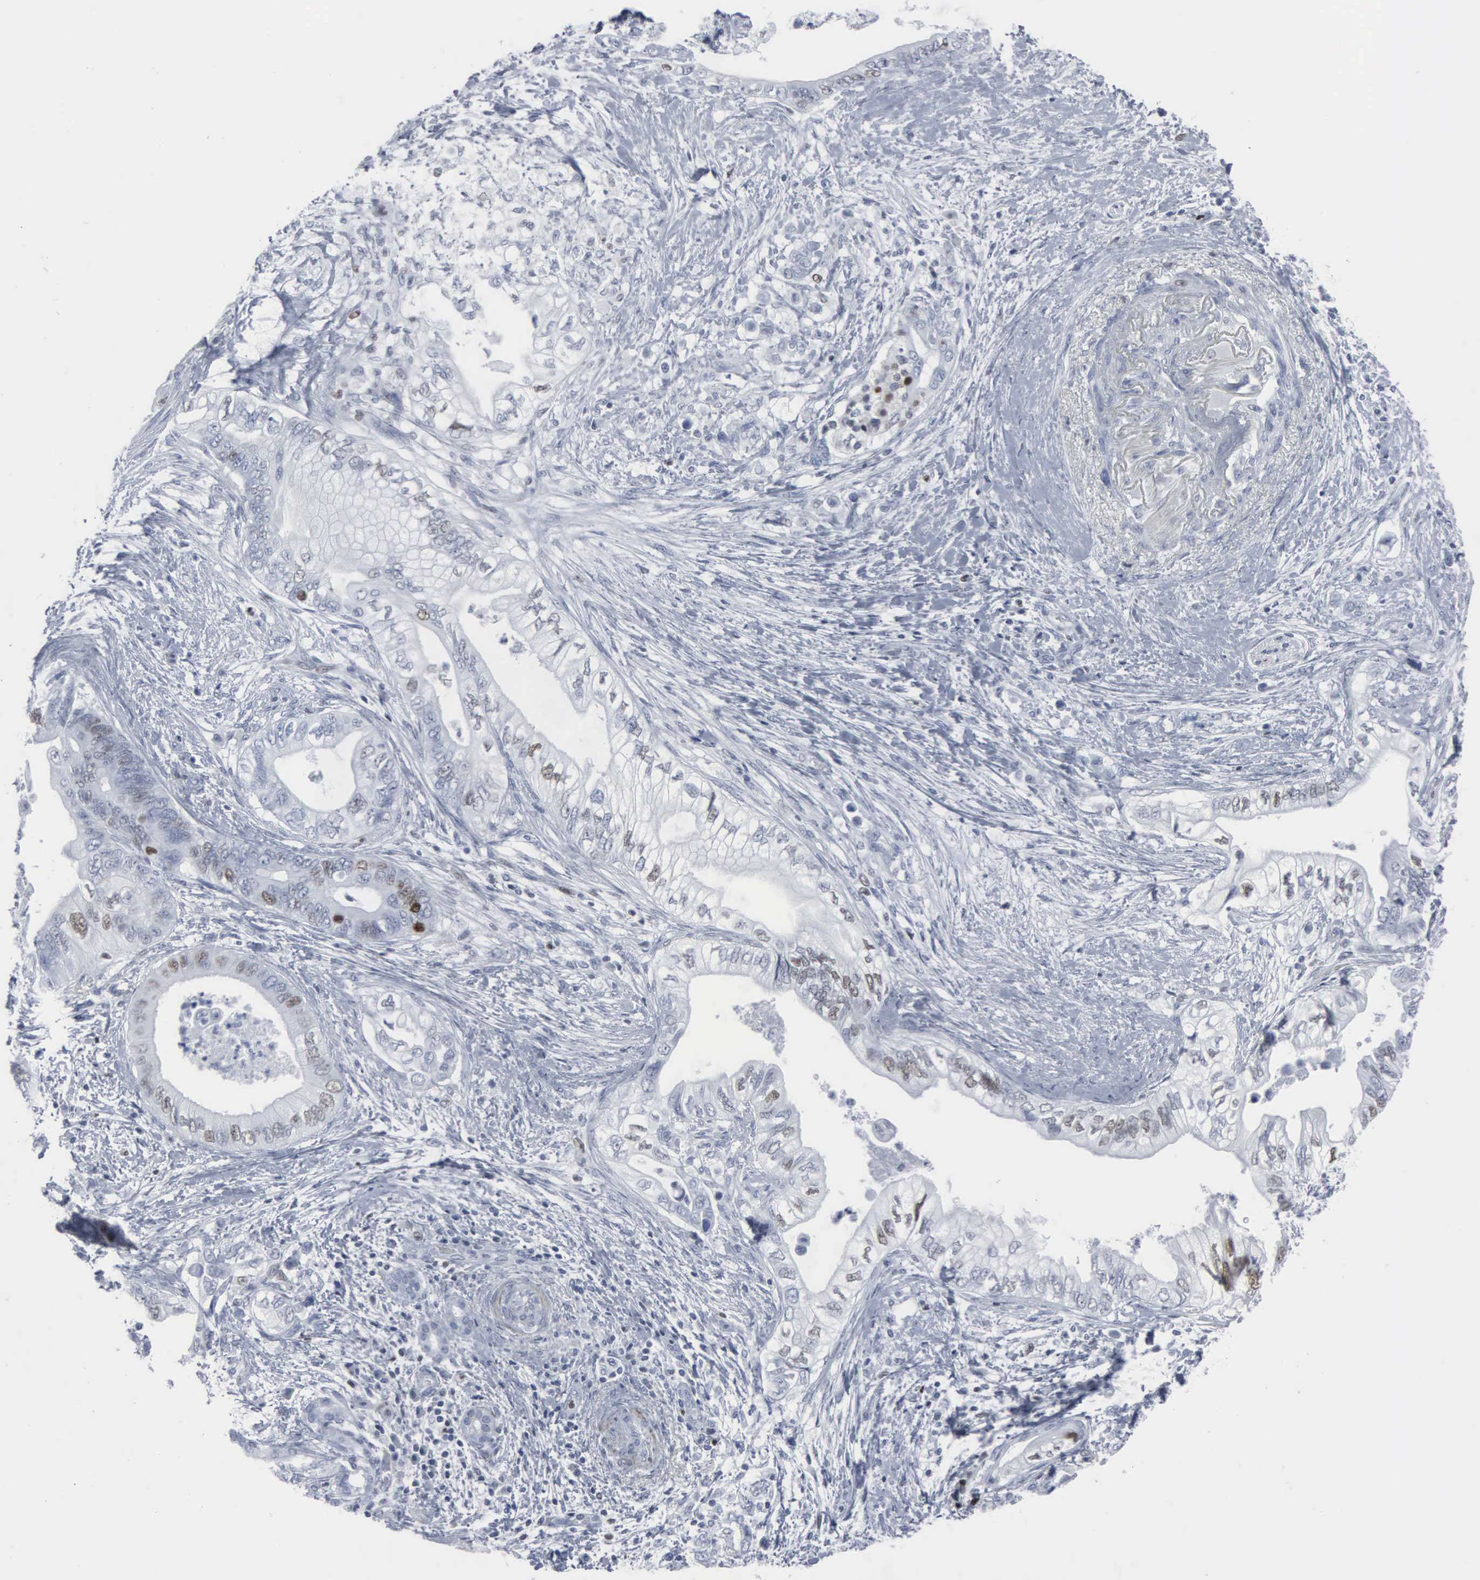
{"staining": {"intensity": "moderate", "quantity": "<25%", "location": "nuclear"}, "tissue": "pancreatic cancer", "cell_type": "Tumor cells", "image_type": "cancer", "snomed": [{"axis": "morphology", "description": "Adenocarcinoma, NOS"}, {"axis": "topography", "description": "Pancreas"}], "caption": "Immunohistochemistry micrograph of human pancreatic adenocarcinoma stained for a protein (brown), which reveals low levels of moderate nuclear staining in about <25% of tumor cells.", "gene": "CCND3", "patient": {"sex": "female", "age": 66}}